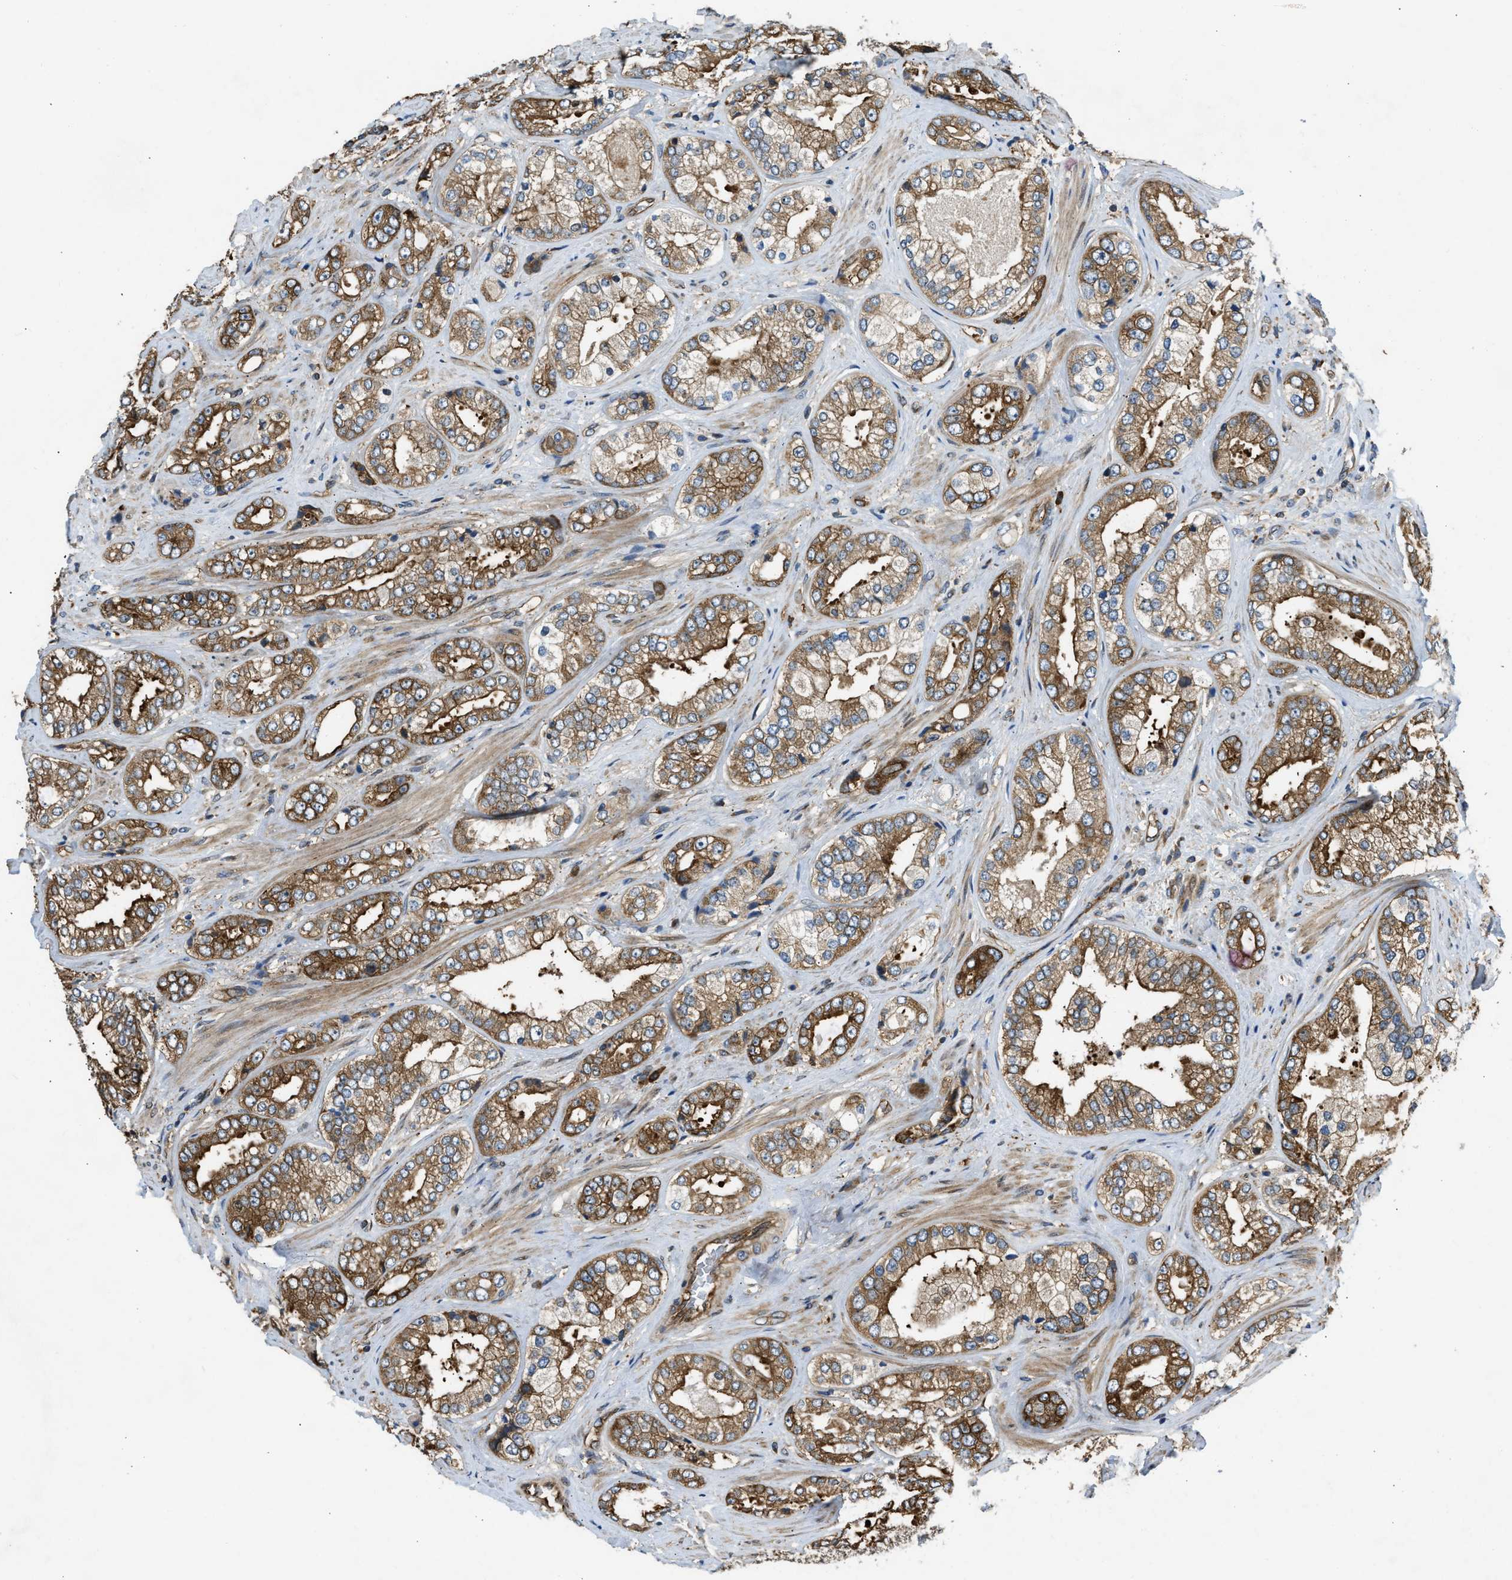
{"staining": {"intensity": "moderate", "quantity": ">75%", "location": "cytoplasmic/membranous"}, "tissue": "prostate cancer", "cell_type": "Tumor cells", "image_type": "cancer", "snomed": [{"axis": "morphology", "description": "Adenocarcinoma, High grade"}, {"axis": "topography", "description": "Prostate"}], "caption": "This is an image of IHC staining of prostate cancer, which shows moderate positivity in the cytoplasmic/membranous of tumor cells.", "gene": "RASGRF2", "patient": {"sex": "male", "age": 61}}